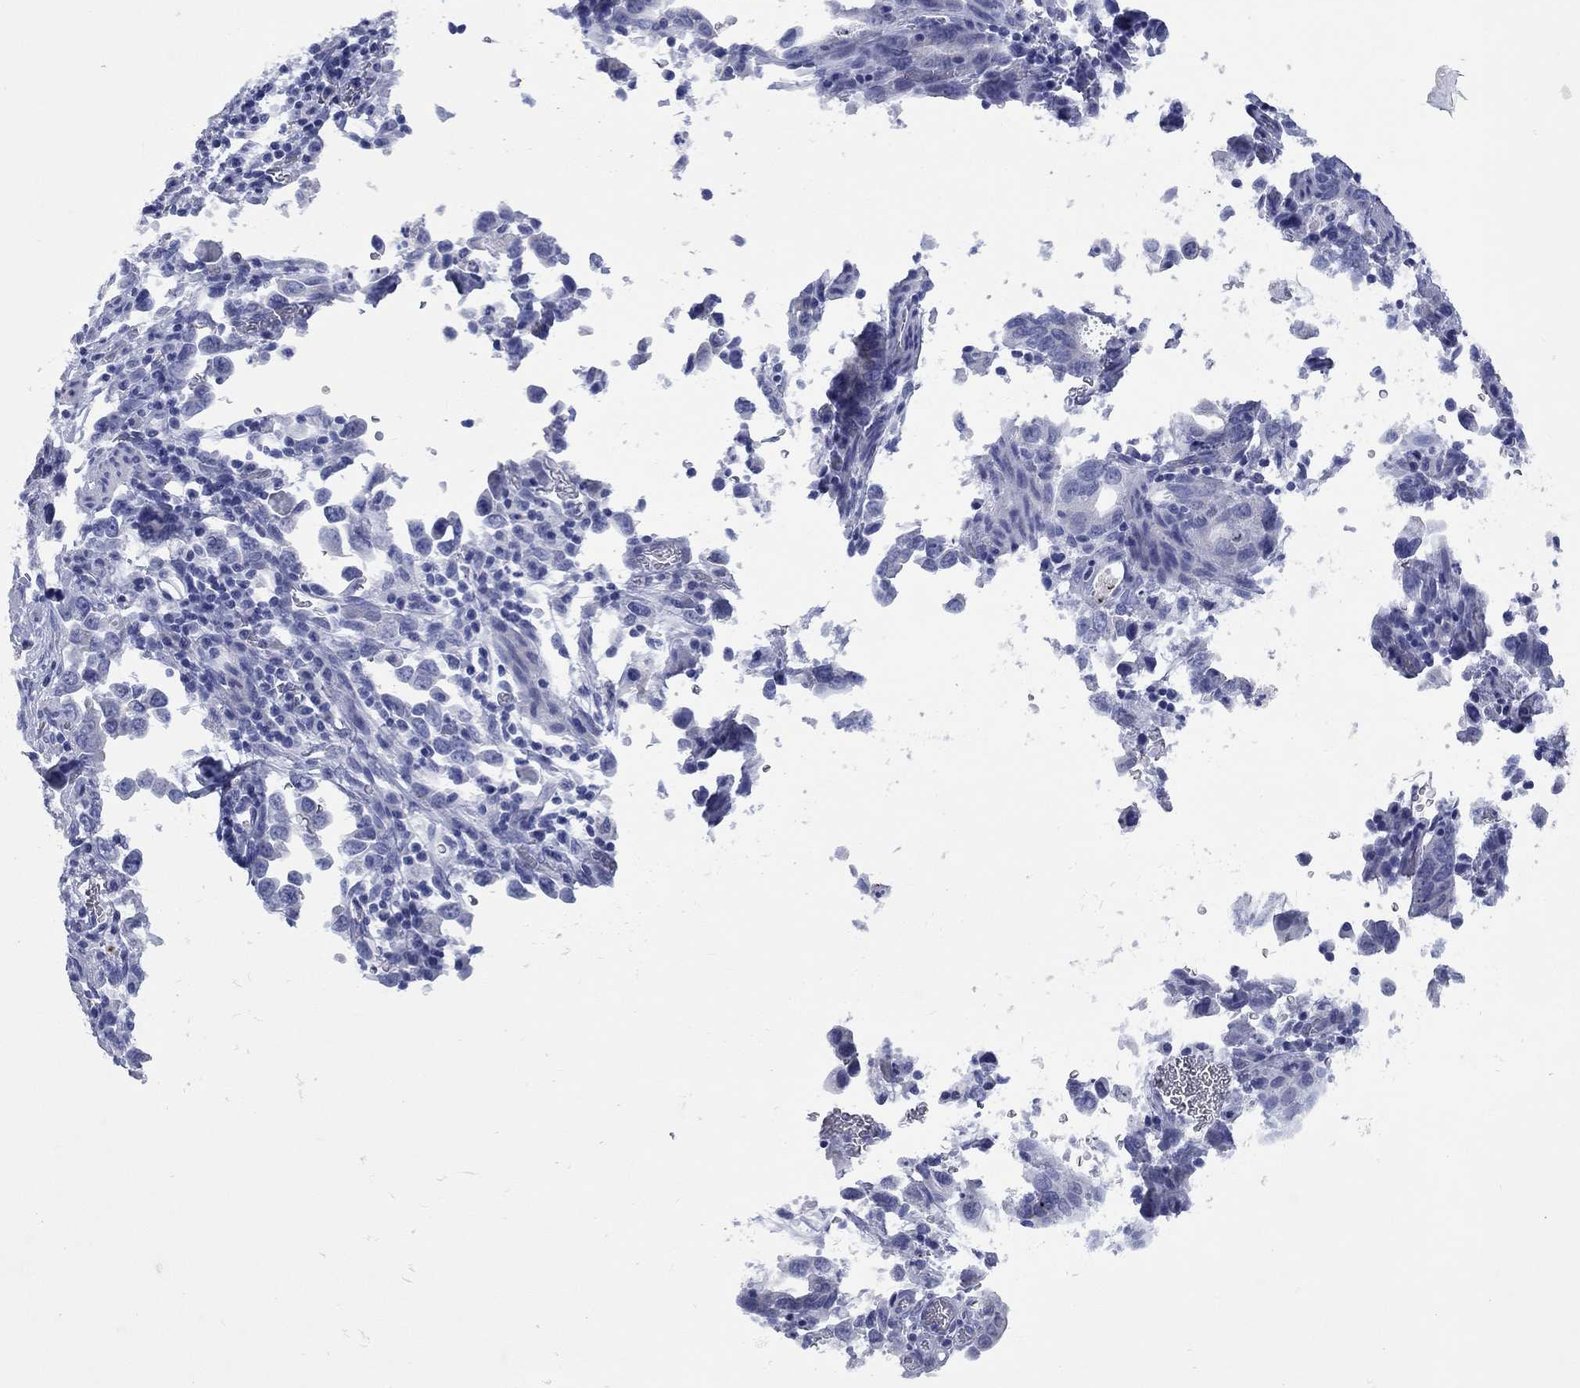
{"staining": {"intensity": "negative", "quantity": "none", "location": "none"}, "tissue": "stomach cancer", "cell_type": "Tumor cells", "image_type": "cancer", "snomed": [{"axis": "morphology", "description": "Adenocarcinoma, NOS"}, {"axis": "topography", "description": "Stomach, upper"}], "caption": "Protein analysis of stomach cancer (adenocarcinoma) exhibits no significant staining in tumor cells. (Immunohistochemistry (ihc), brightfield microscopy, high magnification).", "gene": "CCNA1", "patient": {"sex": "male", "age": 74}}